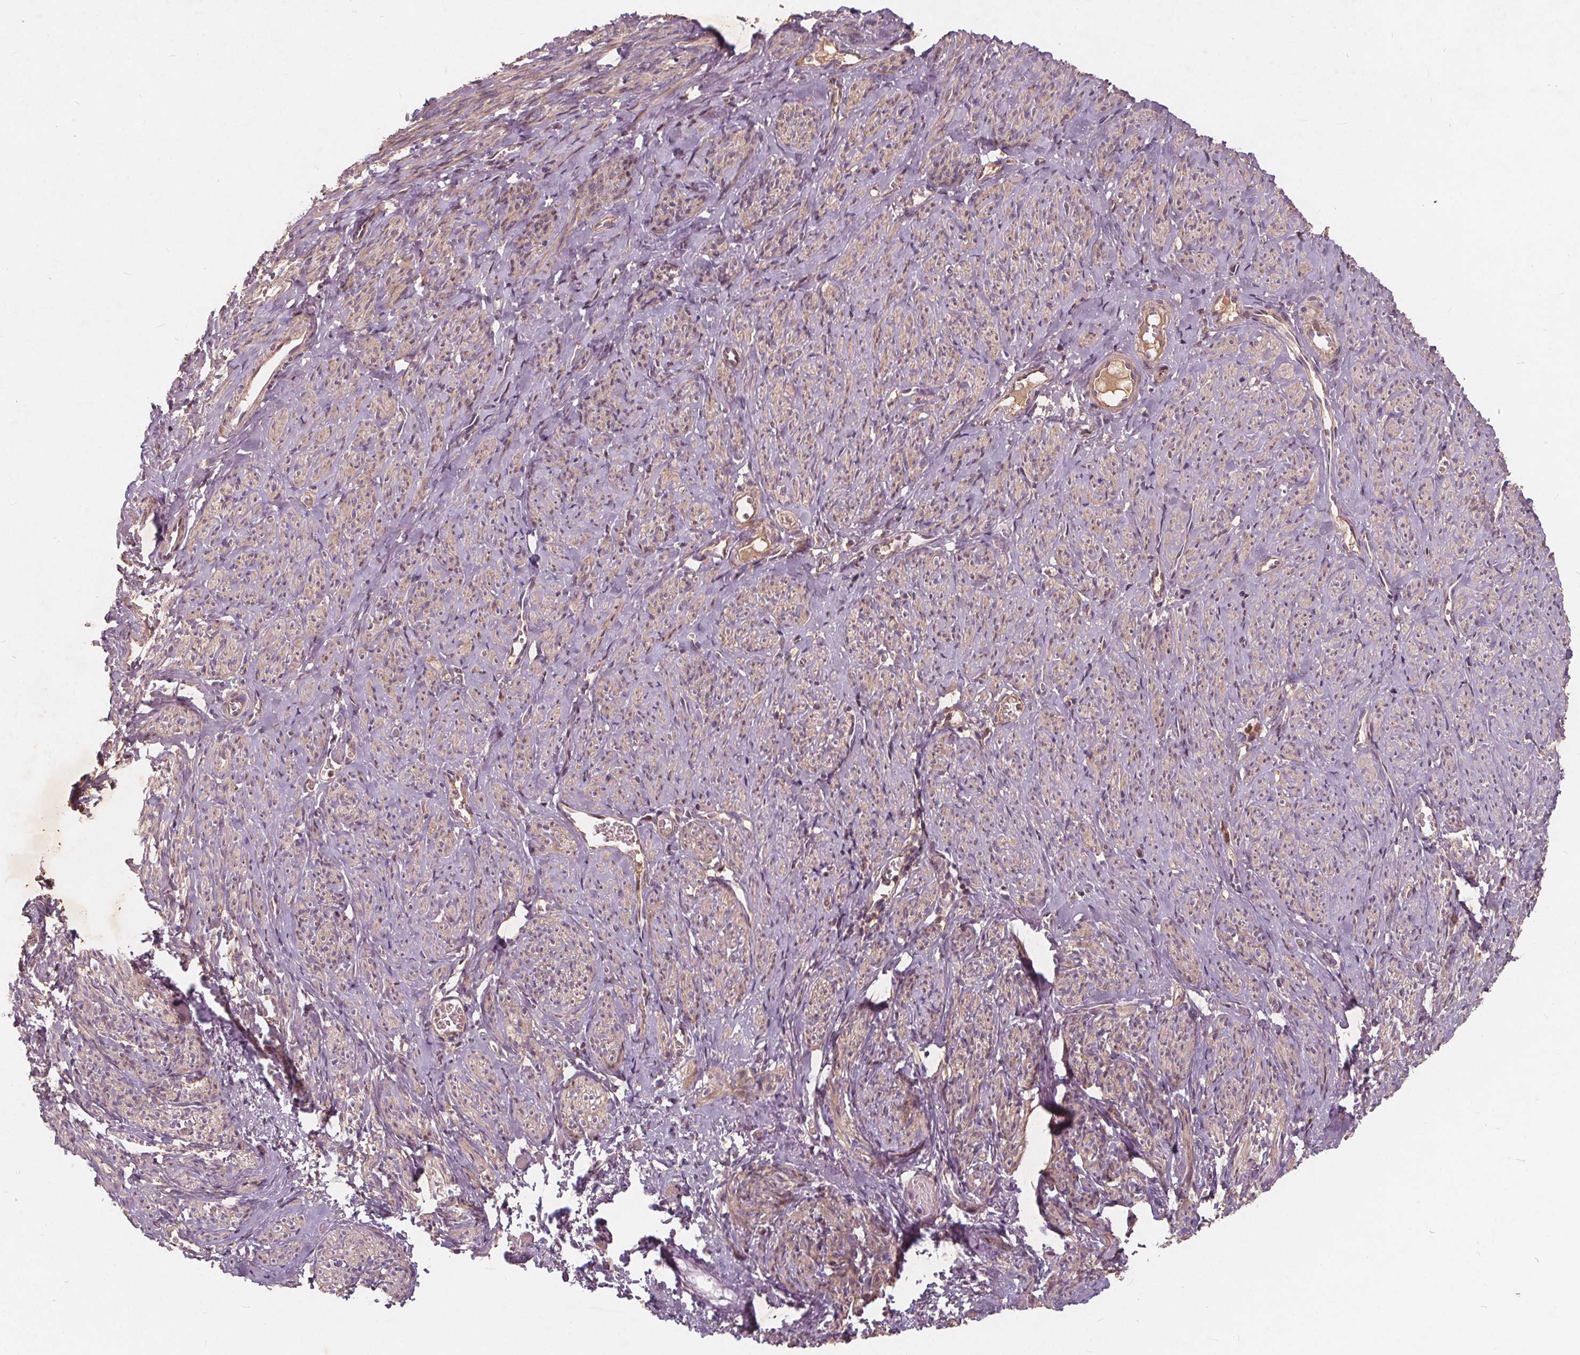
{"staining": {"intensity": "weak", "quantity": "25%-75%", "location": "cytoplasmic/membranous"}, "tissue": "smooth muscle", "cell_type": "Smooth muscle cells", "image_type": "normal", "snomed": [{"axis": "morphology", "description": "Normal tissue, NOS"}, {"axis": "topography", "description": "Smooth muscle"}], "caption": "This is a photomicrograph of immunohistochemistry staining of normal smooth muscle, which shows weak expression in the cytoplasmic/membranous of smooth muscle cells.", "gene": "CSNK1G2", "patient": {"sex": "female", "age": 65}}